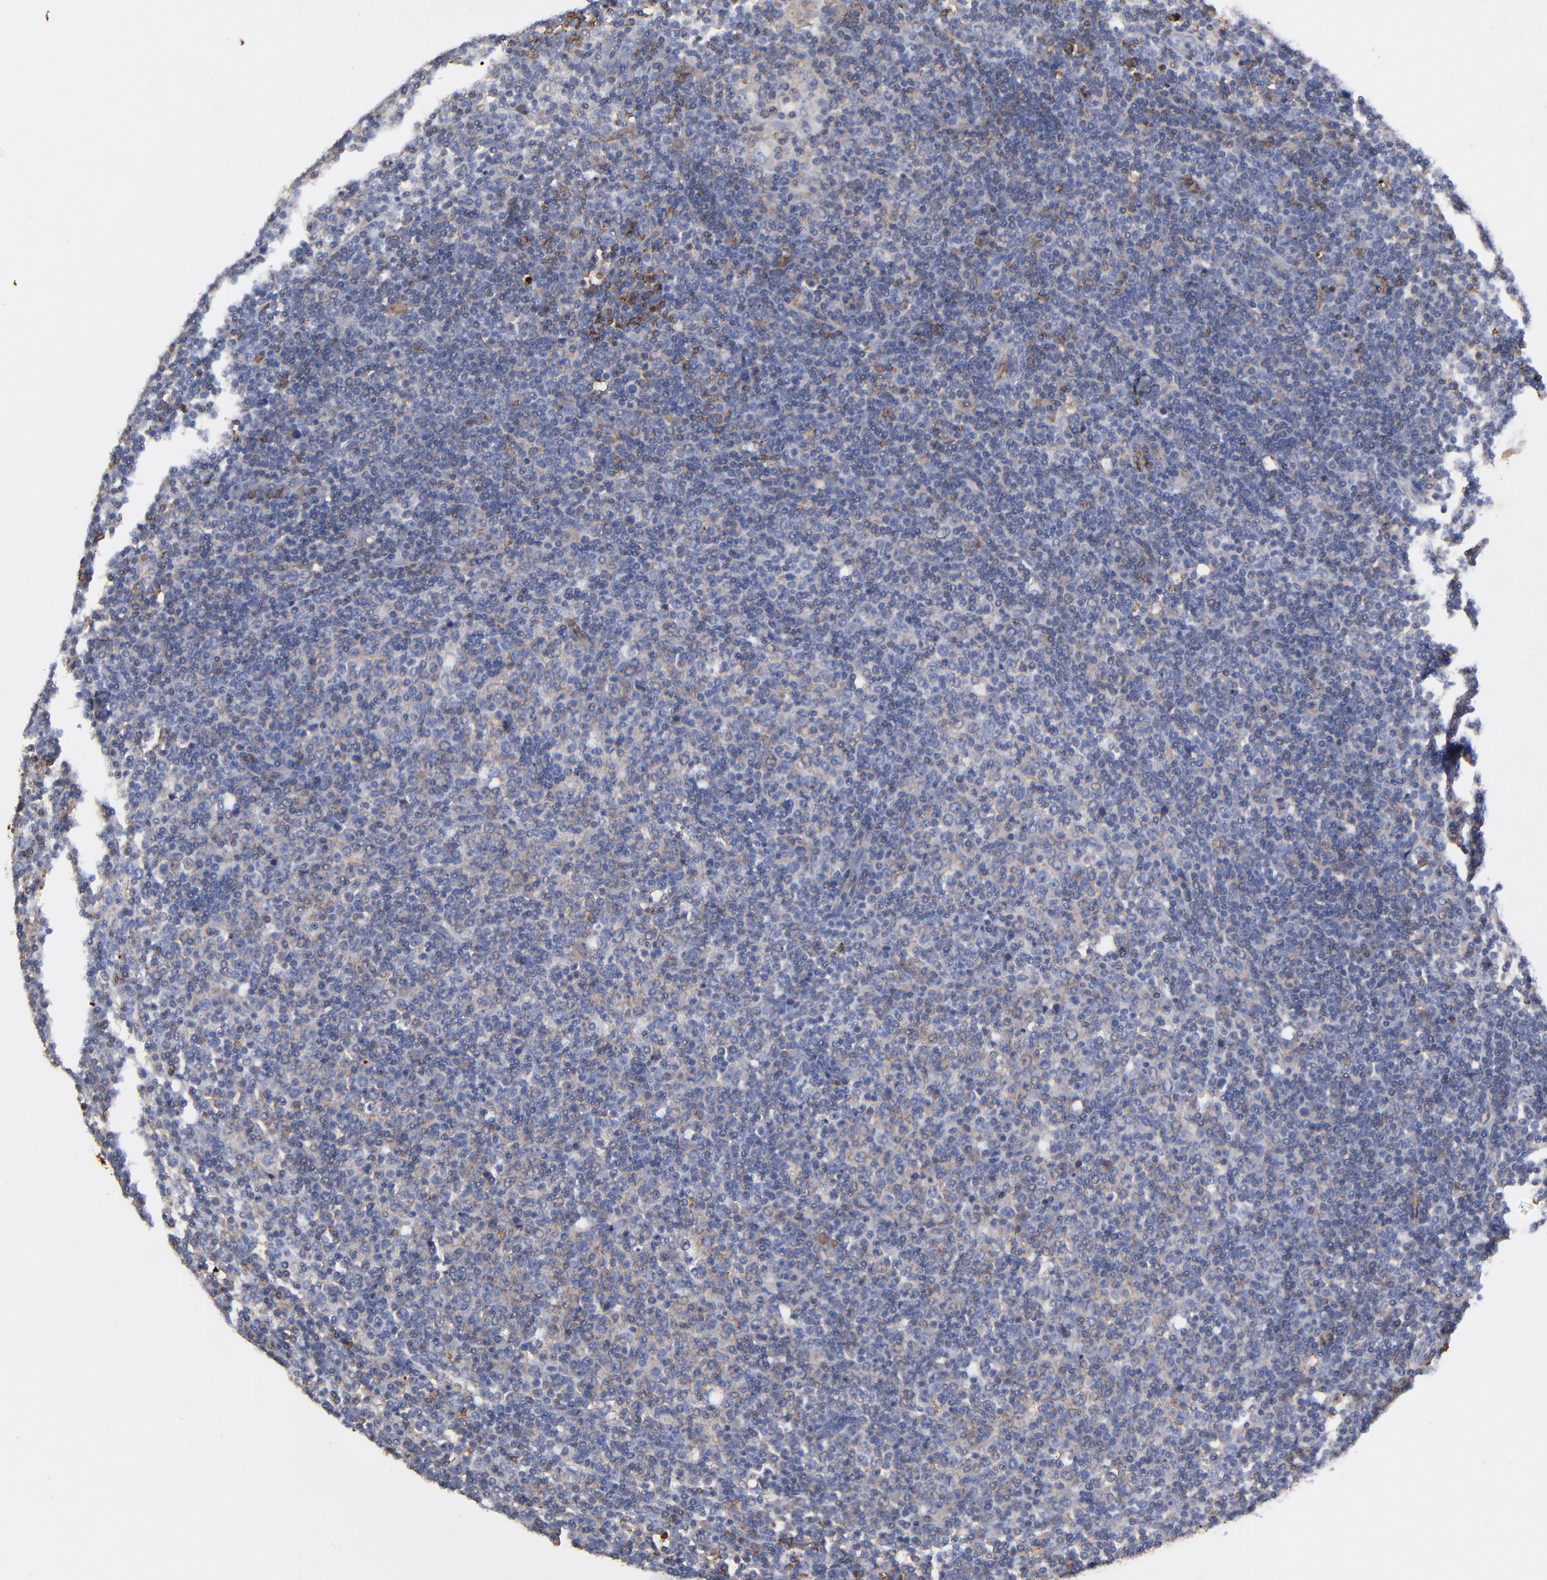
{"staining": {"intensity": "negative", "quantity": "none", "location": "none"}, "tissue": "lymphoma", "cell_type": "Tumor cells", "image_type": "cancer", "snomed": [{"axis": "morphology", "description": "Malignant lymphoma, non-Hodgkin's type, Low grade"}, {"axis": "topography", "description": "Lymph node"}], "caption": "The IHC micrograph has no significant expression in tumor cells of malignant lymphoma, non-Hodgkin's type (low-grade) tissue.", "gene": "PAG1", "patient": {"sex": "male", "age": 70}}